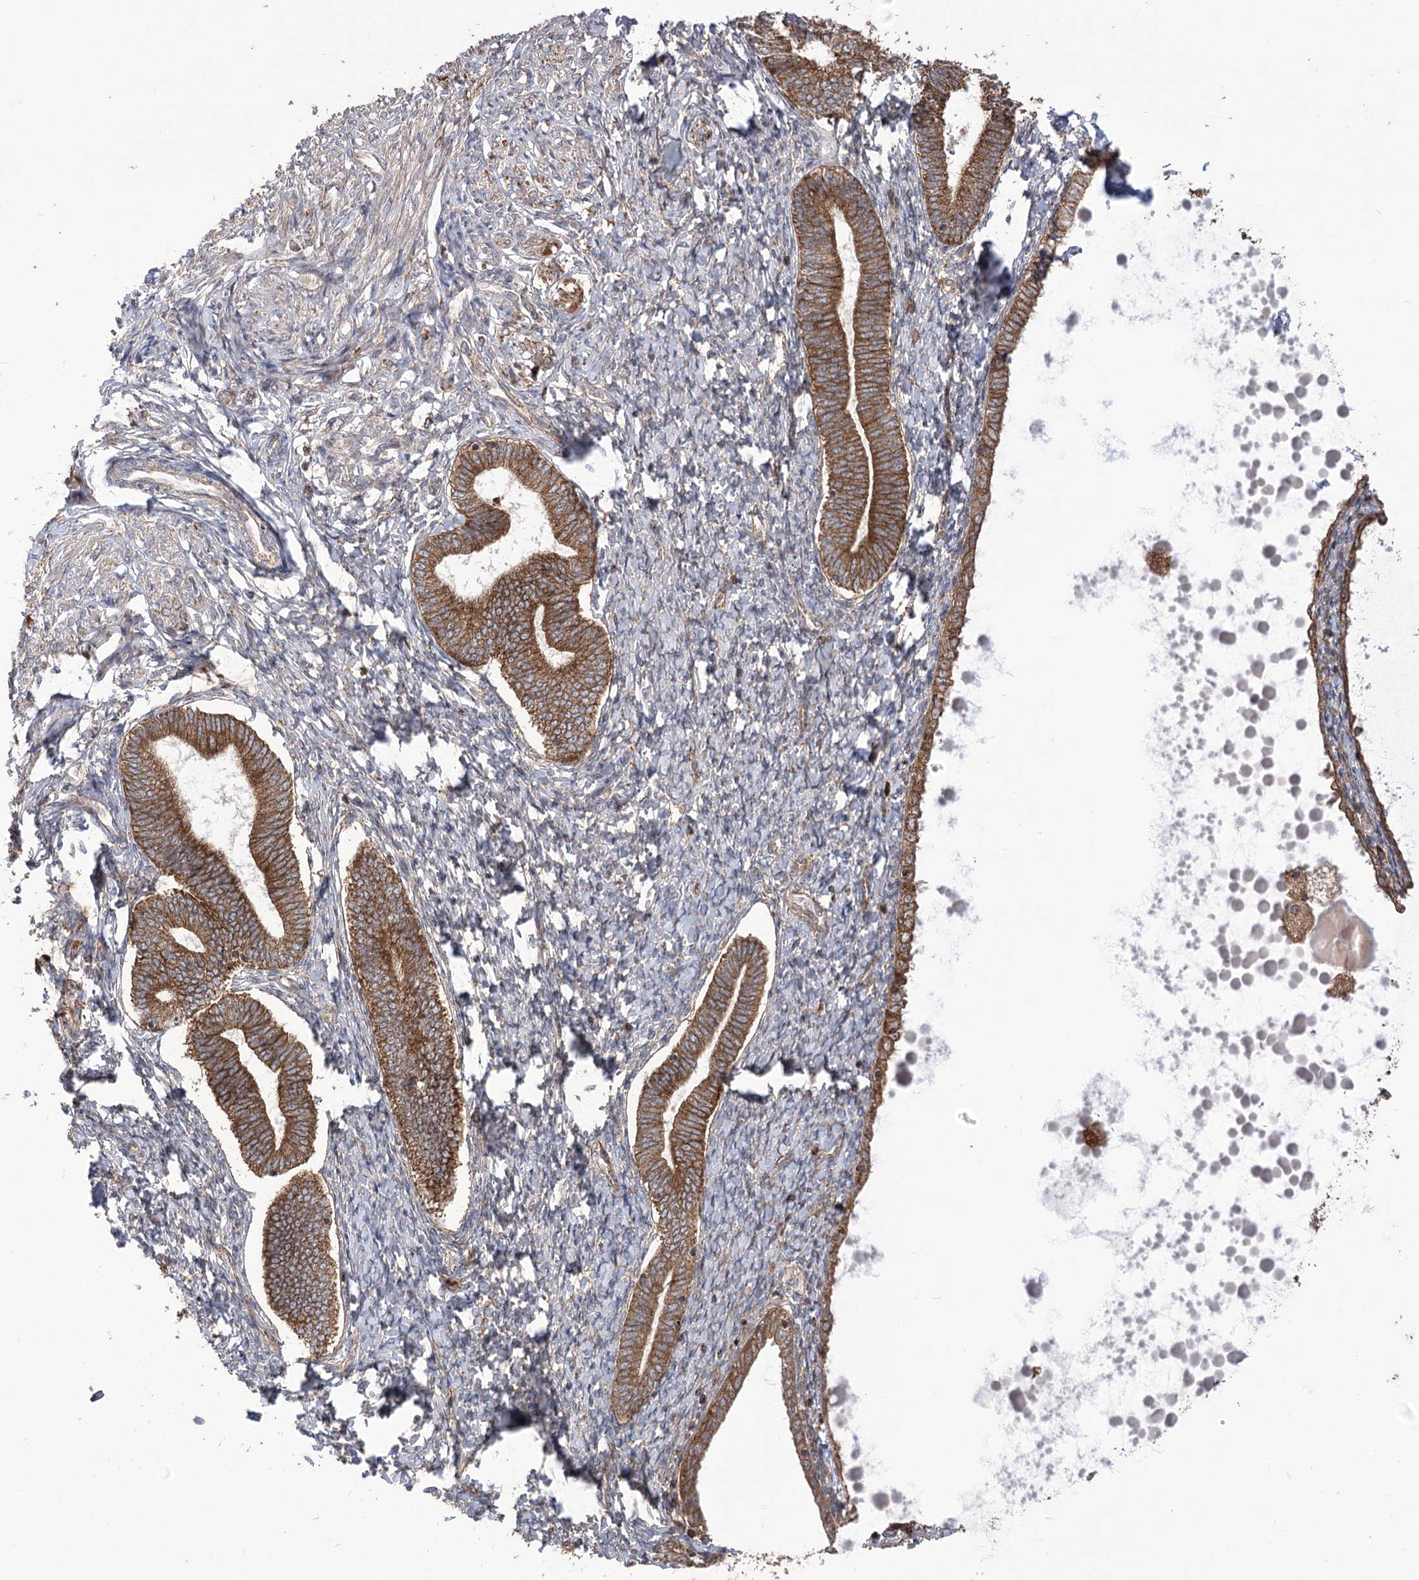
{"staining": {"intensity": "weak", "quantity": "<25%", "location": "cytoplasmic/membranous"}, "tissue": "endometrium", "cell_type": "Cells in endometrial stroma", "image_type": "normal", "snomed": [{"axis": "morphology", "description": "Normal tissue, NOS"}, {"axis": "topography", "description": "Endometrium"}], "caption": "Immunohistochemistry image of normal endometrium: human endometrium stained with DAB demonstrates no significant protein positivity in cells in endometrial stroma.", "gene": "XYLB", "patient": {"sex": "female", "age": 72}}